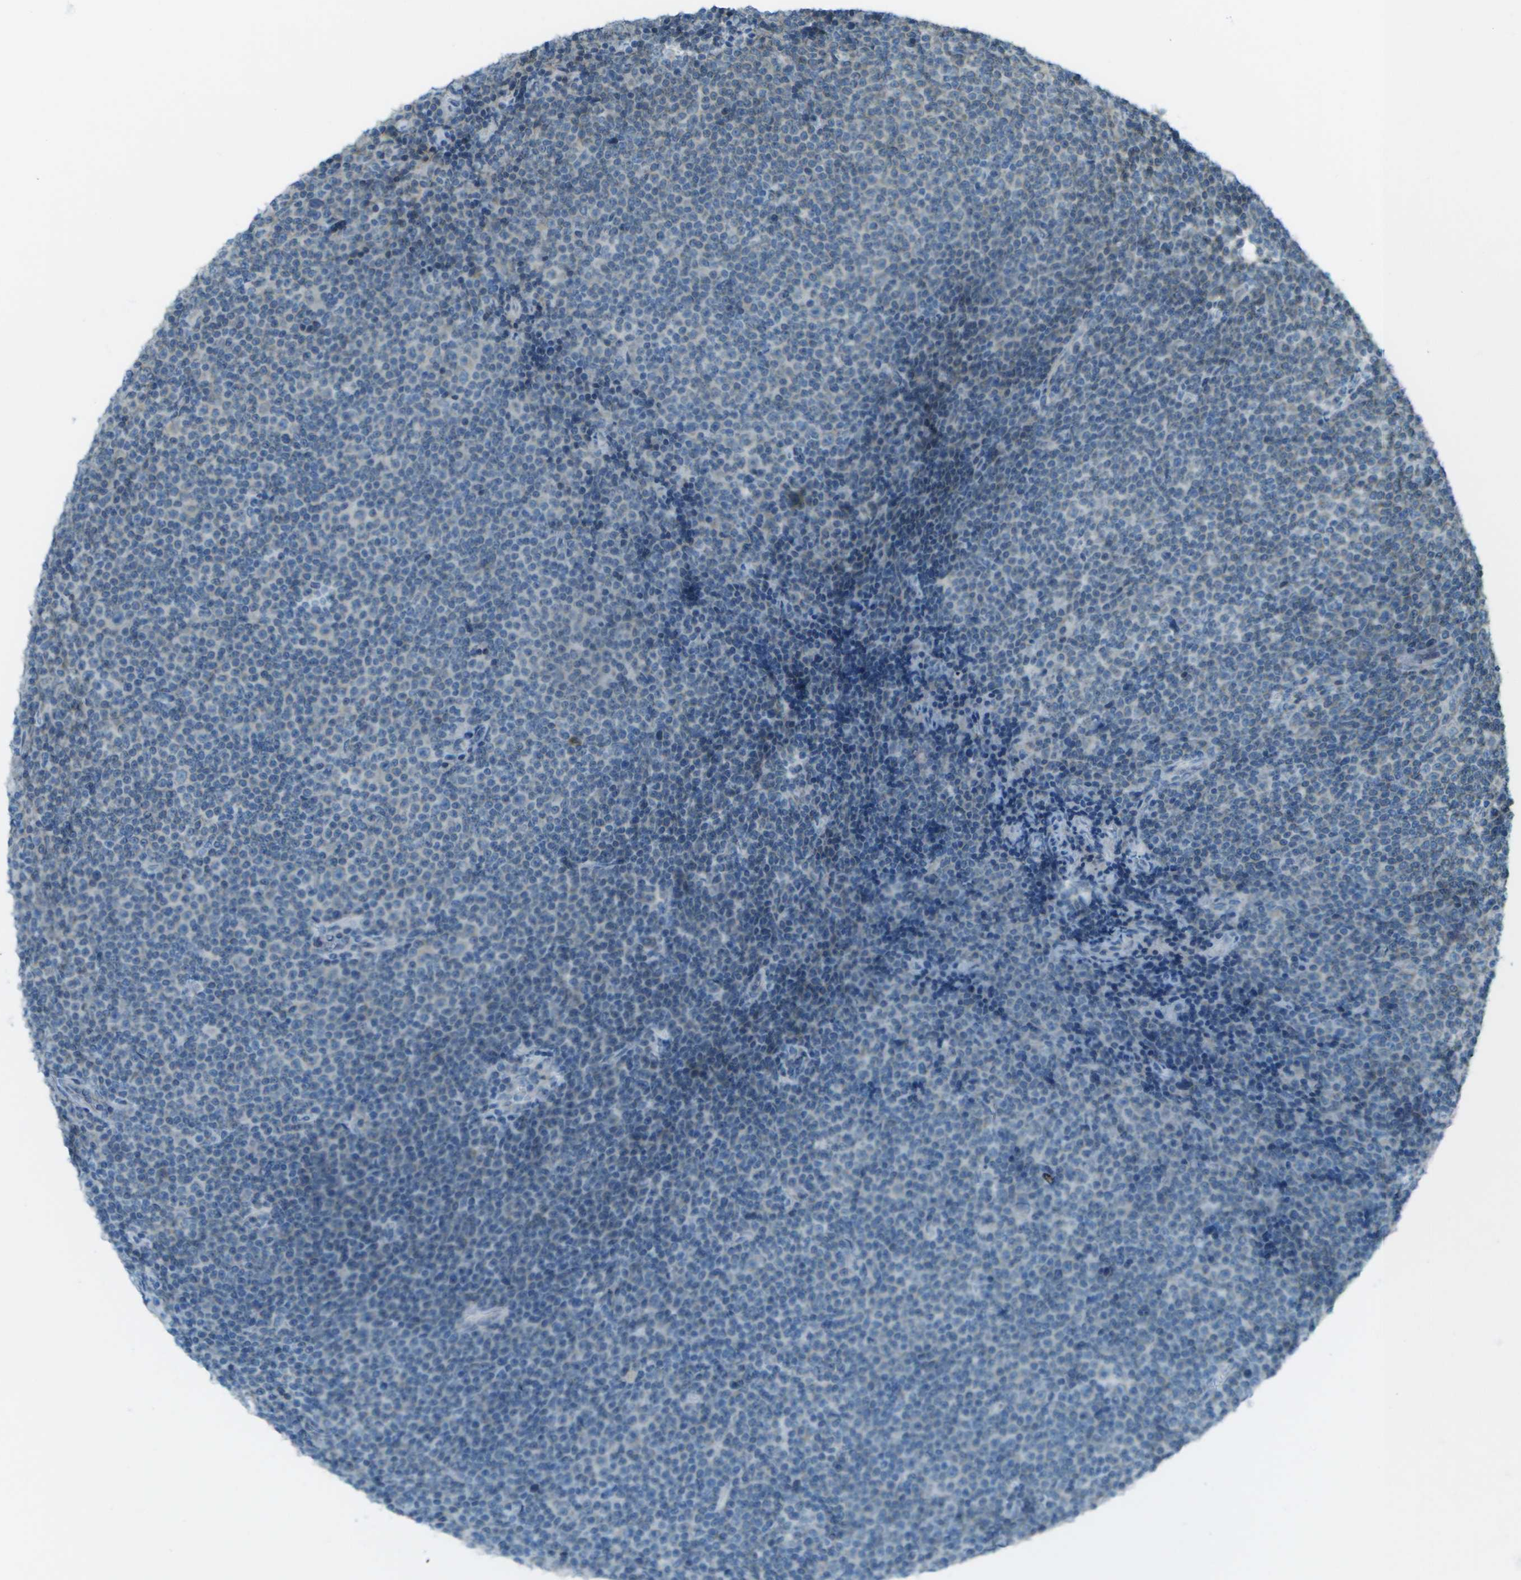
{"staining": {"intensity": "negative", "quantity": "none", "location": "none"}, "tissue": "lymphoma", "cell_type": "Tumor cells", "image_type": "cancer", "snomed": [{"axis": "morphology", "description": "Malignant lymphoma, non-Hodgkin's type, Low grade"}, {"axis": "topography", "description": "Lymph node"}], "caption": "DAB (3,3'-diaminobenzidine) immunohistochemical staining of human lymphoma demonstrates no significant positivity in tumor cells.", "gene": "KCTD3", "patient": {"sex": "female", "age": 67}}